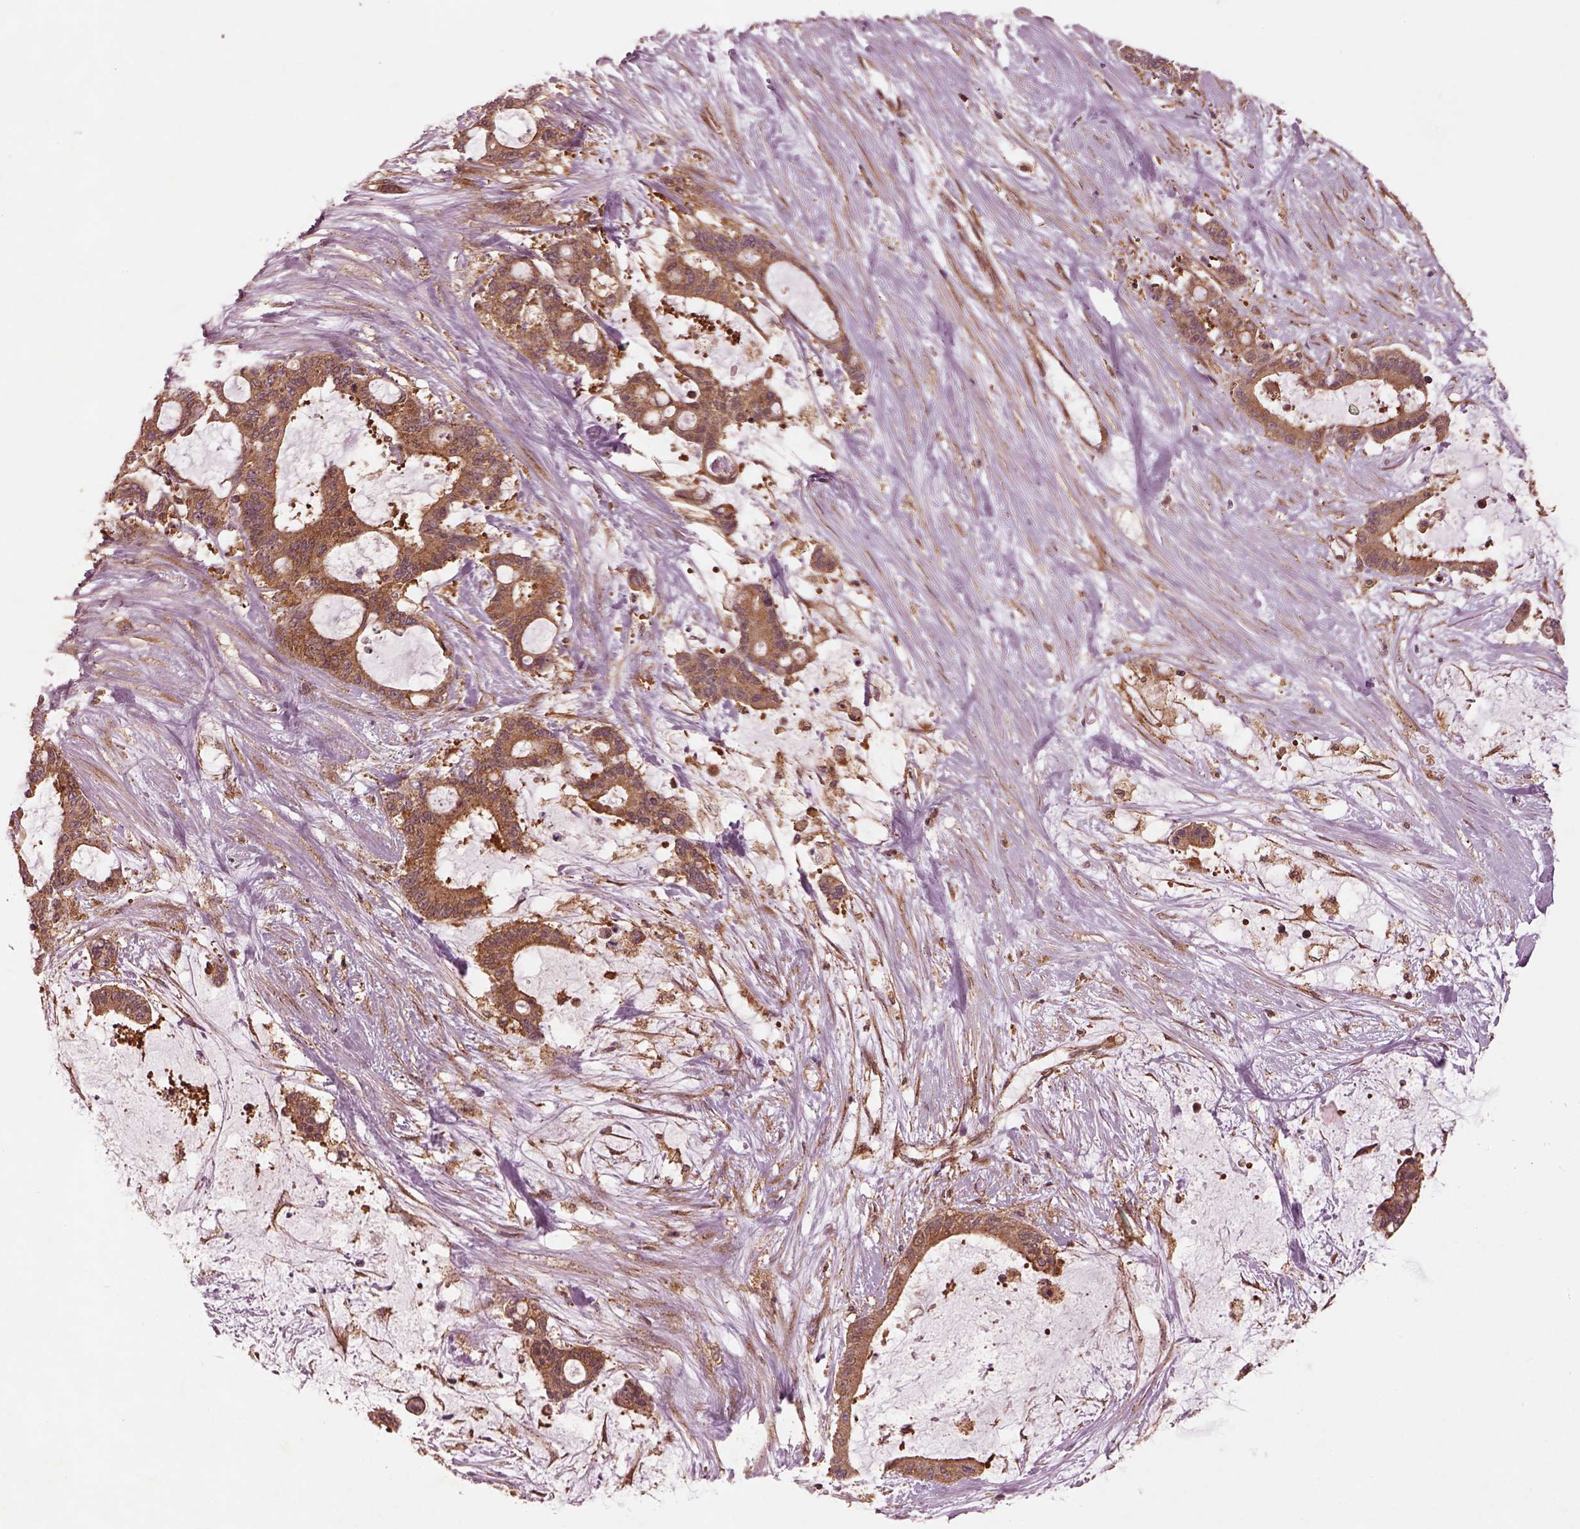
{"staining": {"intensity": "moderate", "quantity": ">75%", "location": "cytoplasmic/membranous"}, "tissue": "liver cancer", "cell_type": "Tumor cells", "image_type": "cancer", "snomed": [{"axis": "morphology", "description": "Normal tissue, NOS"}, {"axis": "morphology", "description": "Cholangiocarcinoma"}, {"axis": "topography", "description": "Liver"}, {"axis": "topography", "description": "Peripheral nerve tissue"}], "caption": "DAB immunohistochemical staining of cholangiocarcinoma (liver) reveals moderate cytoplasmic/membranous protein positivity in about >75% of tumor cells.", "gene": "WASHC2A", "patient": {"sex": "female", "age": 73}}